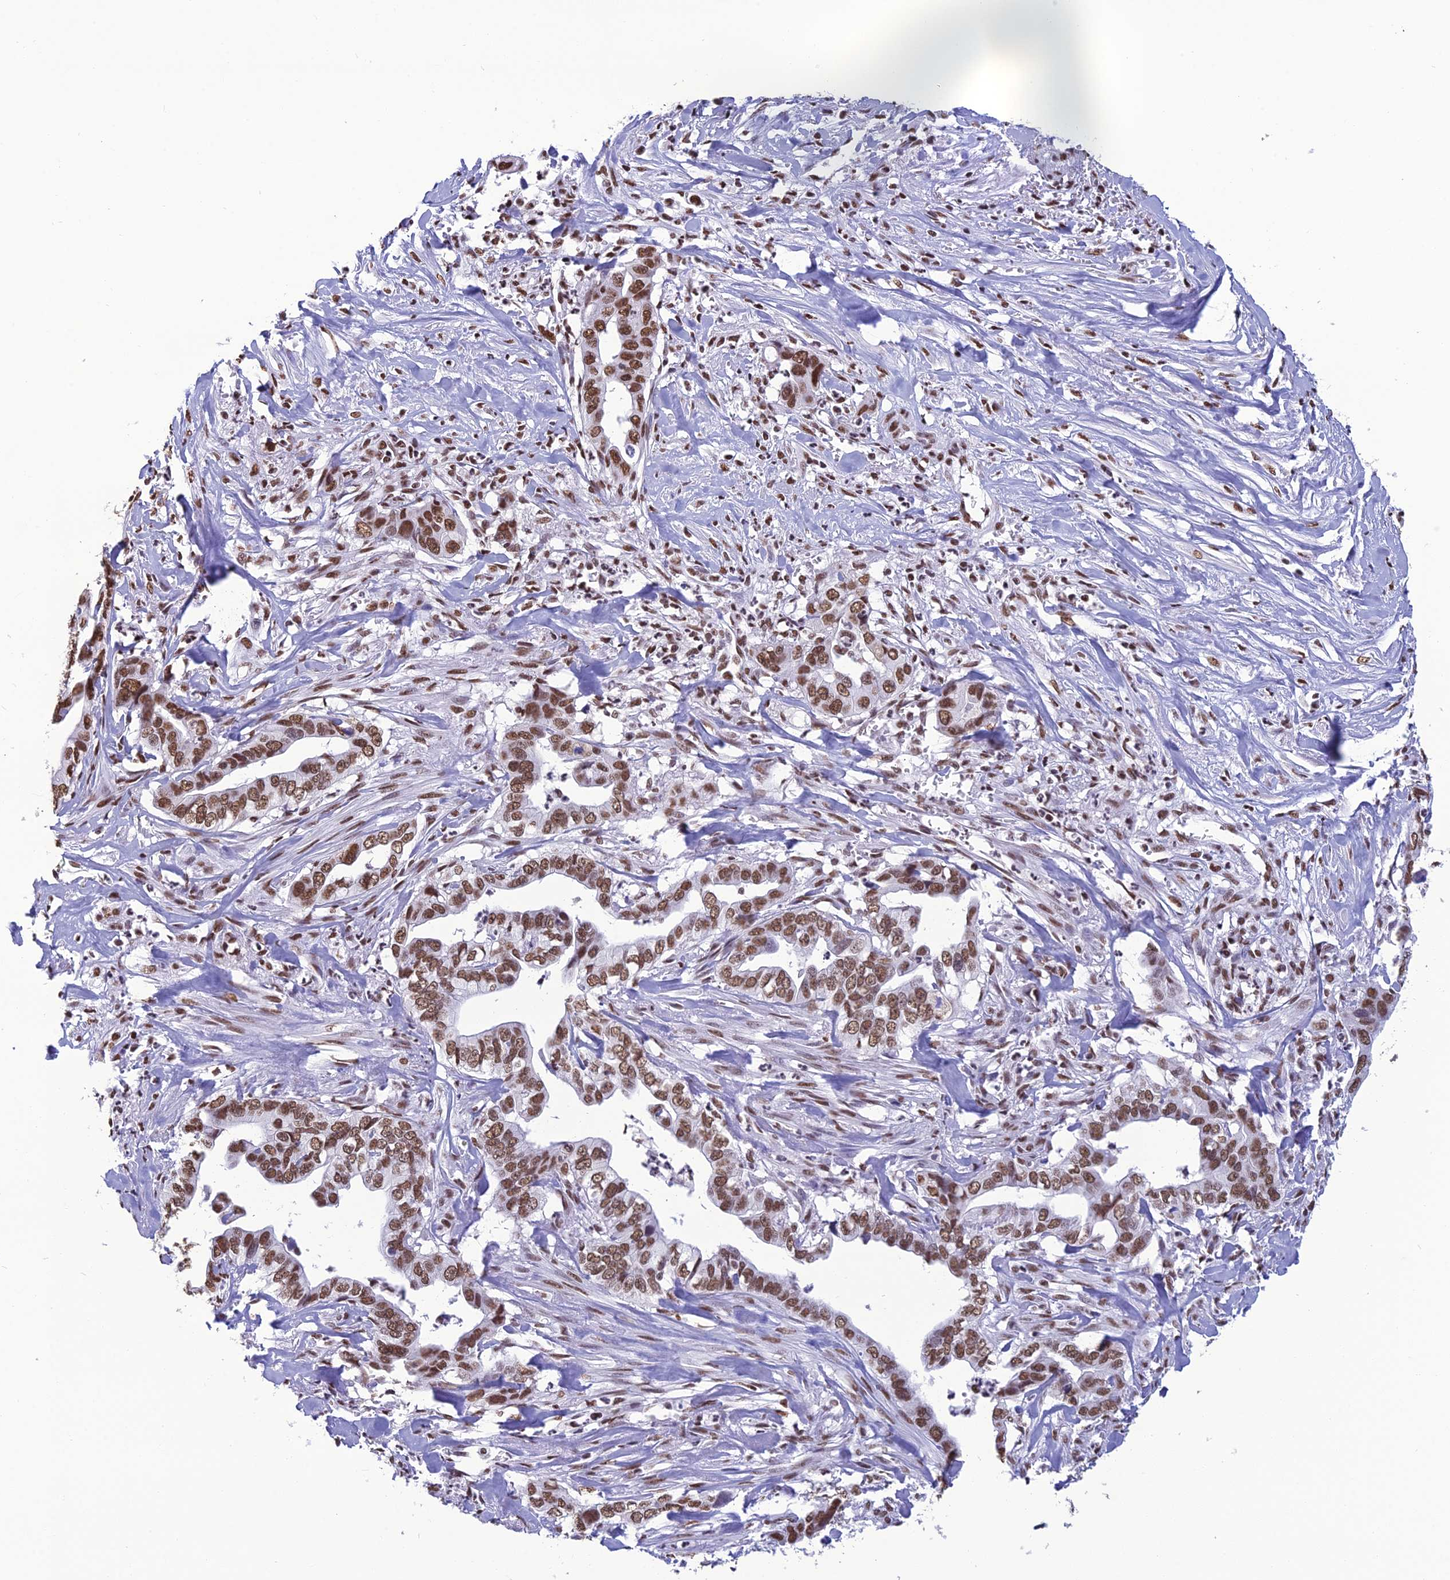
{"staining": {"intensity": "strong", "quantity": ">75%", "location": "nuclear"}, "tissue": "liver cancer", "cell_type": "Tumor cells", "image_type": "cancer", "snomed": [{"axis": "morphology", "description": "Cholangiocarcinoma"}, {"axis": "topography", "description": "Liver"}], "caption": "Immunohistochemical staining of human liver cancer shows high levels of strong nuclear protein expression in approximately >75% of tumor cells. The protein is shown in brown color, while the nuclei are stained blue.", "gene": "PRAMEF12", "patient": {"sex": "female", "age": 79}}